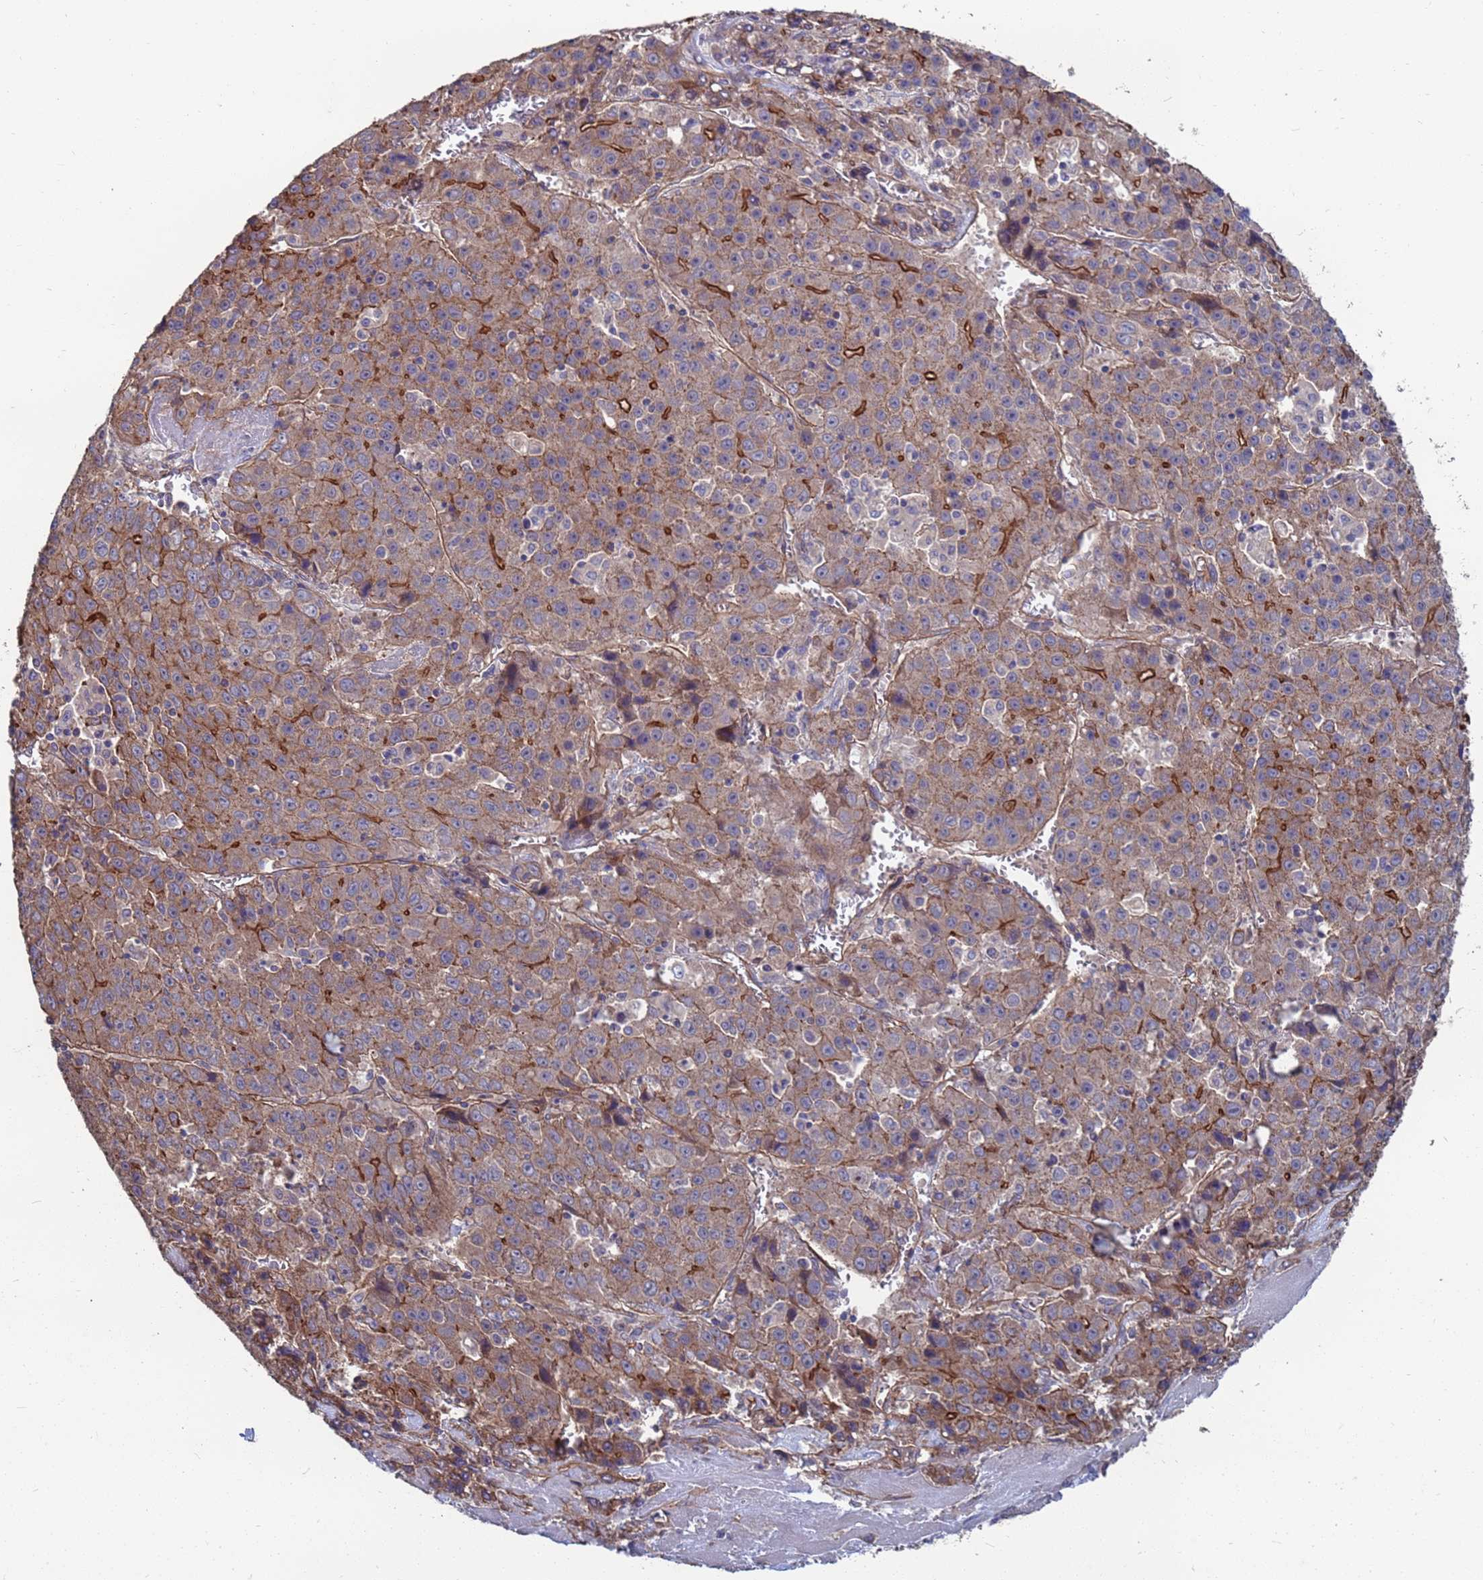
{"staining": {"intensity": "strong", "quantity": "<25%", "location": "cytoplasmic/membranous"}, "tissue": "liver cancer", "cell_type": "Tumor cells", "image_type": "cancer", "snomed": [{"axis": "morphology", "description": "Carcinoma, Hepatocellular, NOS"}, {"axis": "topography", "description": "Liver"}], "caption": "Liver hepatocellular carcinoma tissue shows strong cytoplasmic/membranous expression in about <25% of tumor cells The protein of interest is stained brown, and the nuclei are stained in blue (DAB IHC with brightfield microscopy, high magnification).", "gene": "NDUFAF6", "patient": {"sex": "female", "age": 53}}